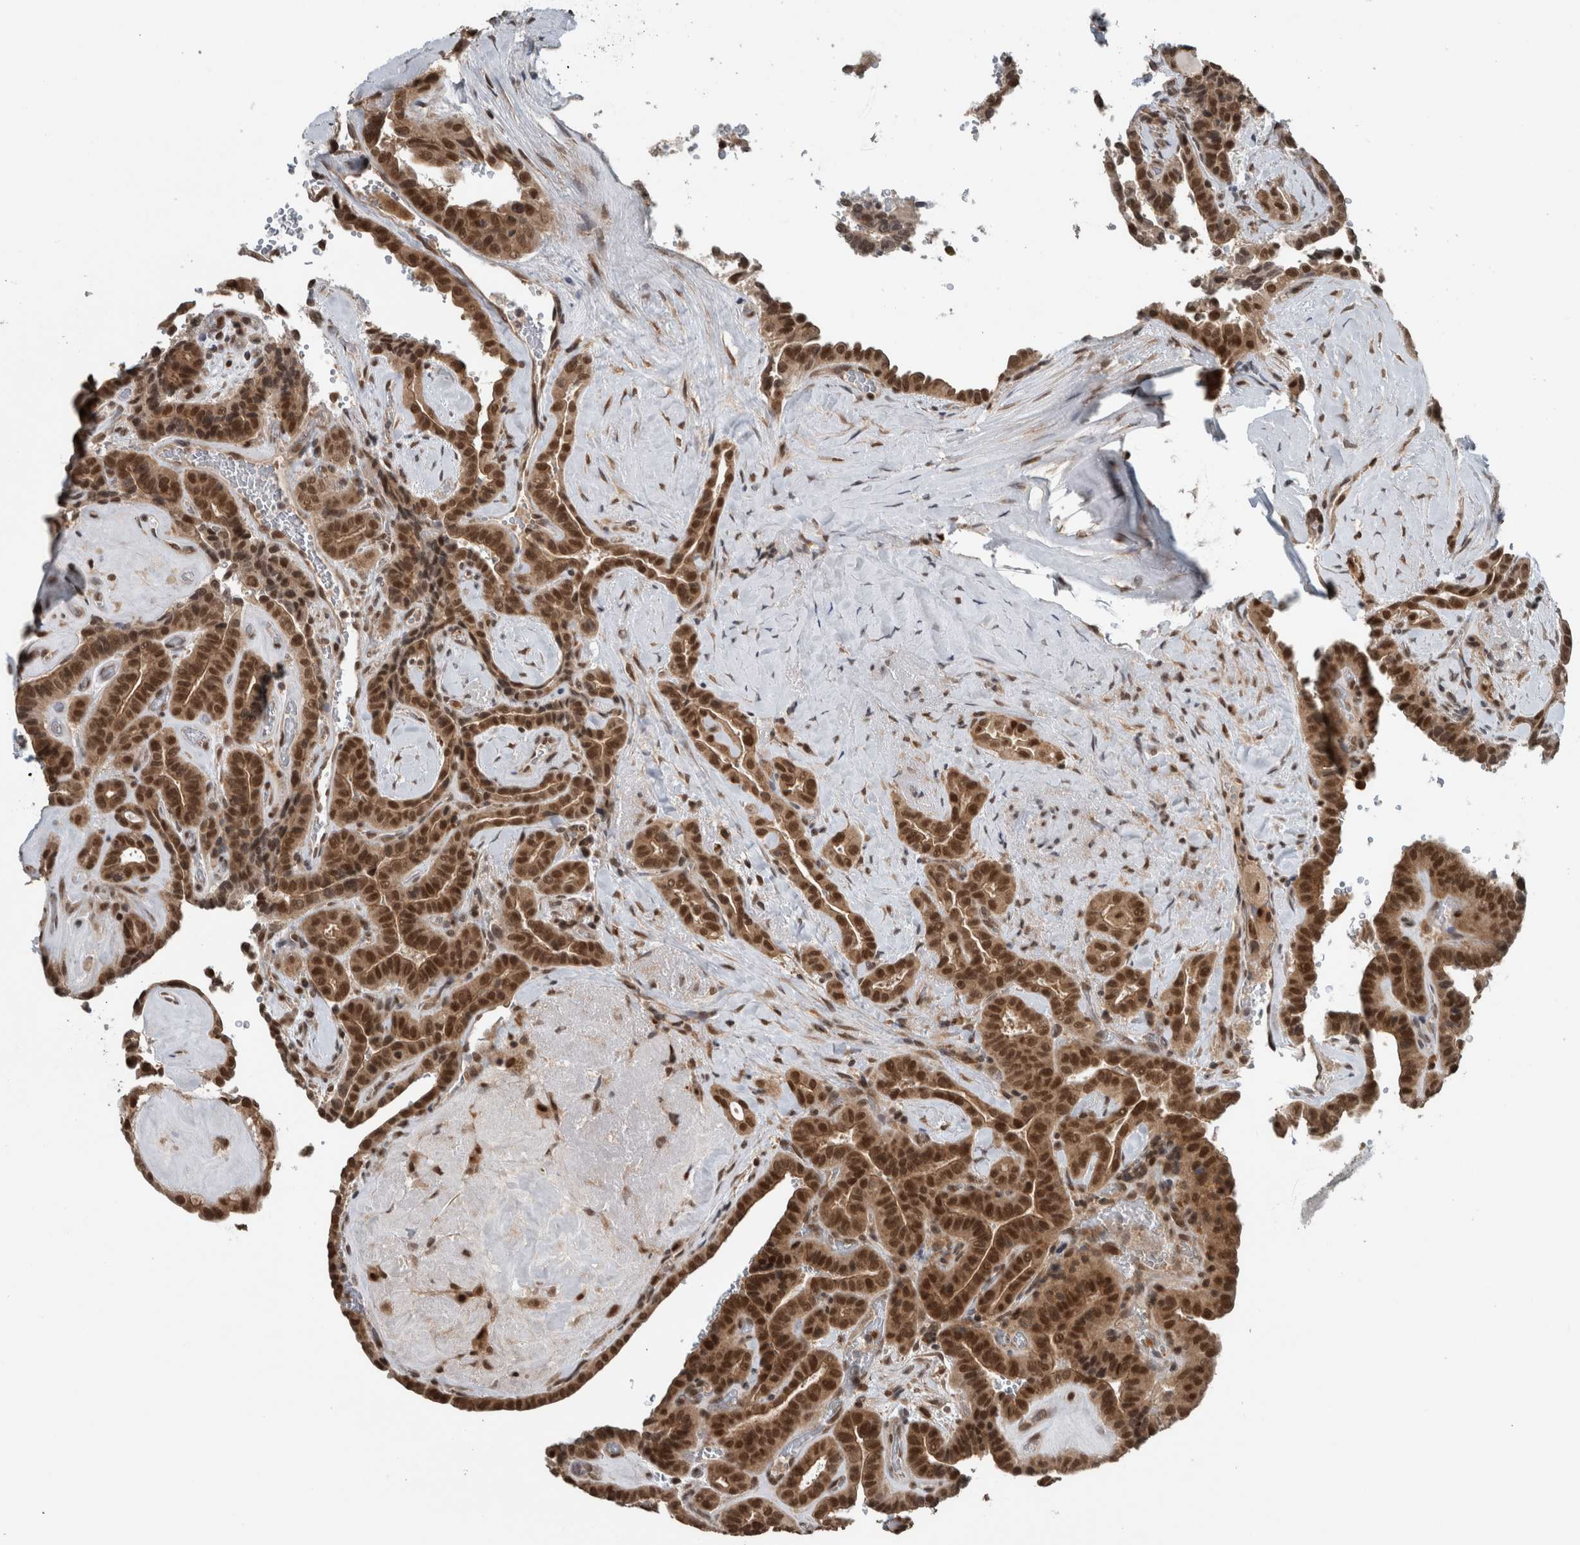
{"staining": {"intensity": "strong", "quantity": ">75%", "location": "cytoplasmic/membranous,nuclear"}, "tissue": "thyroid cancer", "cell_type": "Tumor cells", "image_type": "cancer", "snomed": [{"axis": "morphology", "description": "Papillary adenocarcinoma, NOS"}, {"axis": "topography", "description": "Thyroid gland"}], "caption": "Protein staining of thyroid cancer (papillary adenocarcinoma) tissue displays strong cytoplasmic/membranous and nuclear expression in about >75% of tumor cells. (DAB = brown stain, brightfield microscopy at high magnification).", "gene": "SPAG7", "patient": {"sex": "male", "age": 77}}